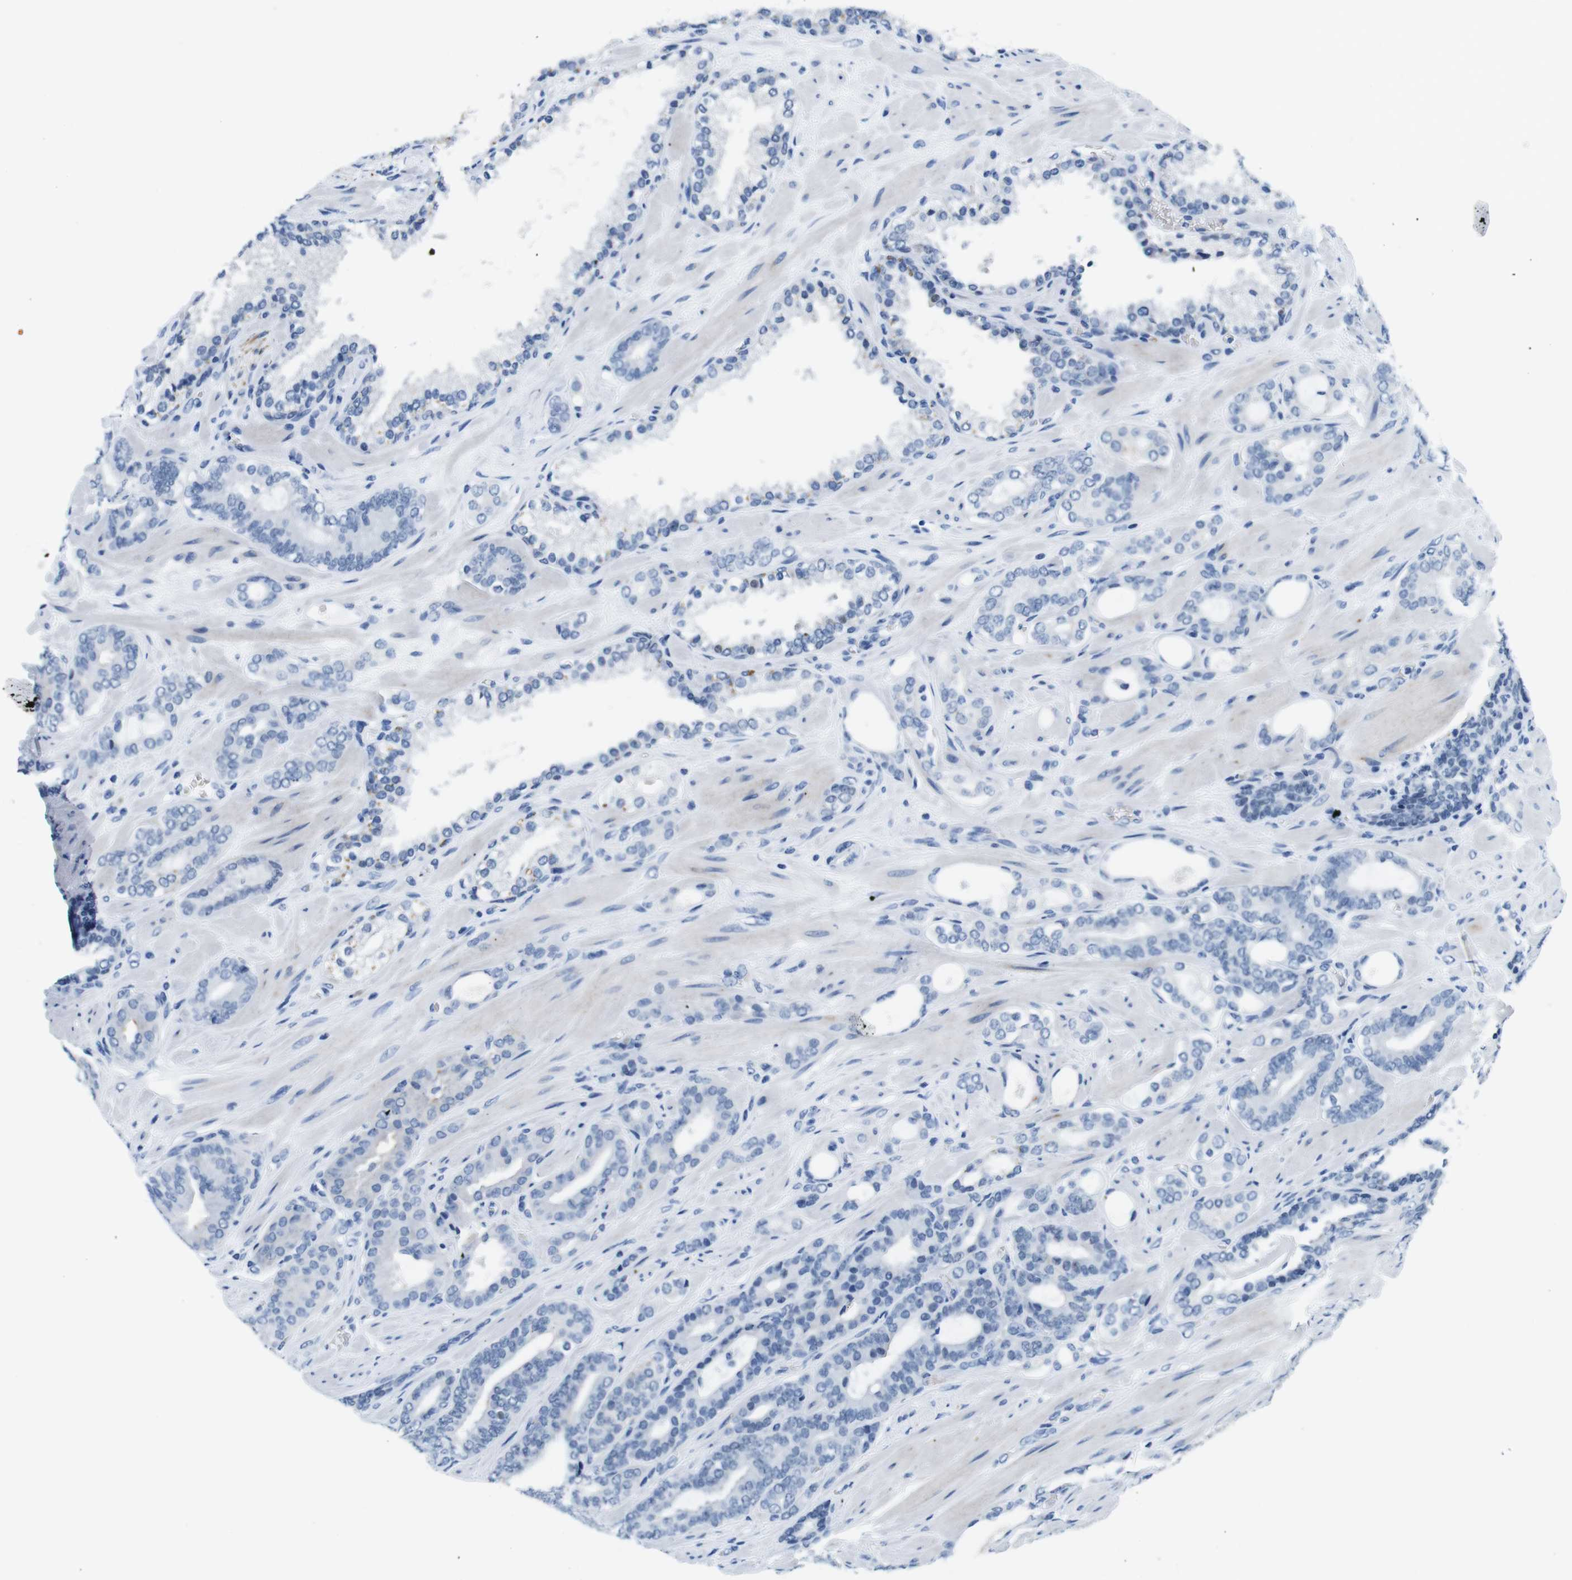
{"staining": {"intensity": "negative", "quantity": "none", "location": "none"}, "tissue": "prostate cancer", "cell_type": "Tumor cells", "image_type": "cancer", "snomed": [{"axis": "morphology", "description": "Adenocarcinoma, Low grade"}, {"axis": "topography", "description": "Prostate"}], "caption": "Immunohistochemical staining of human low-grade adenocarcinoma (prostate) displays no significant positivity in tumor cells.", "gene": "TFAP2C", "patient": {"sex": "male", "age": 63}}